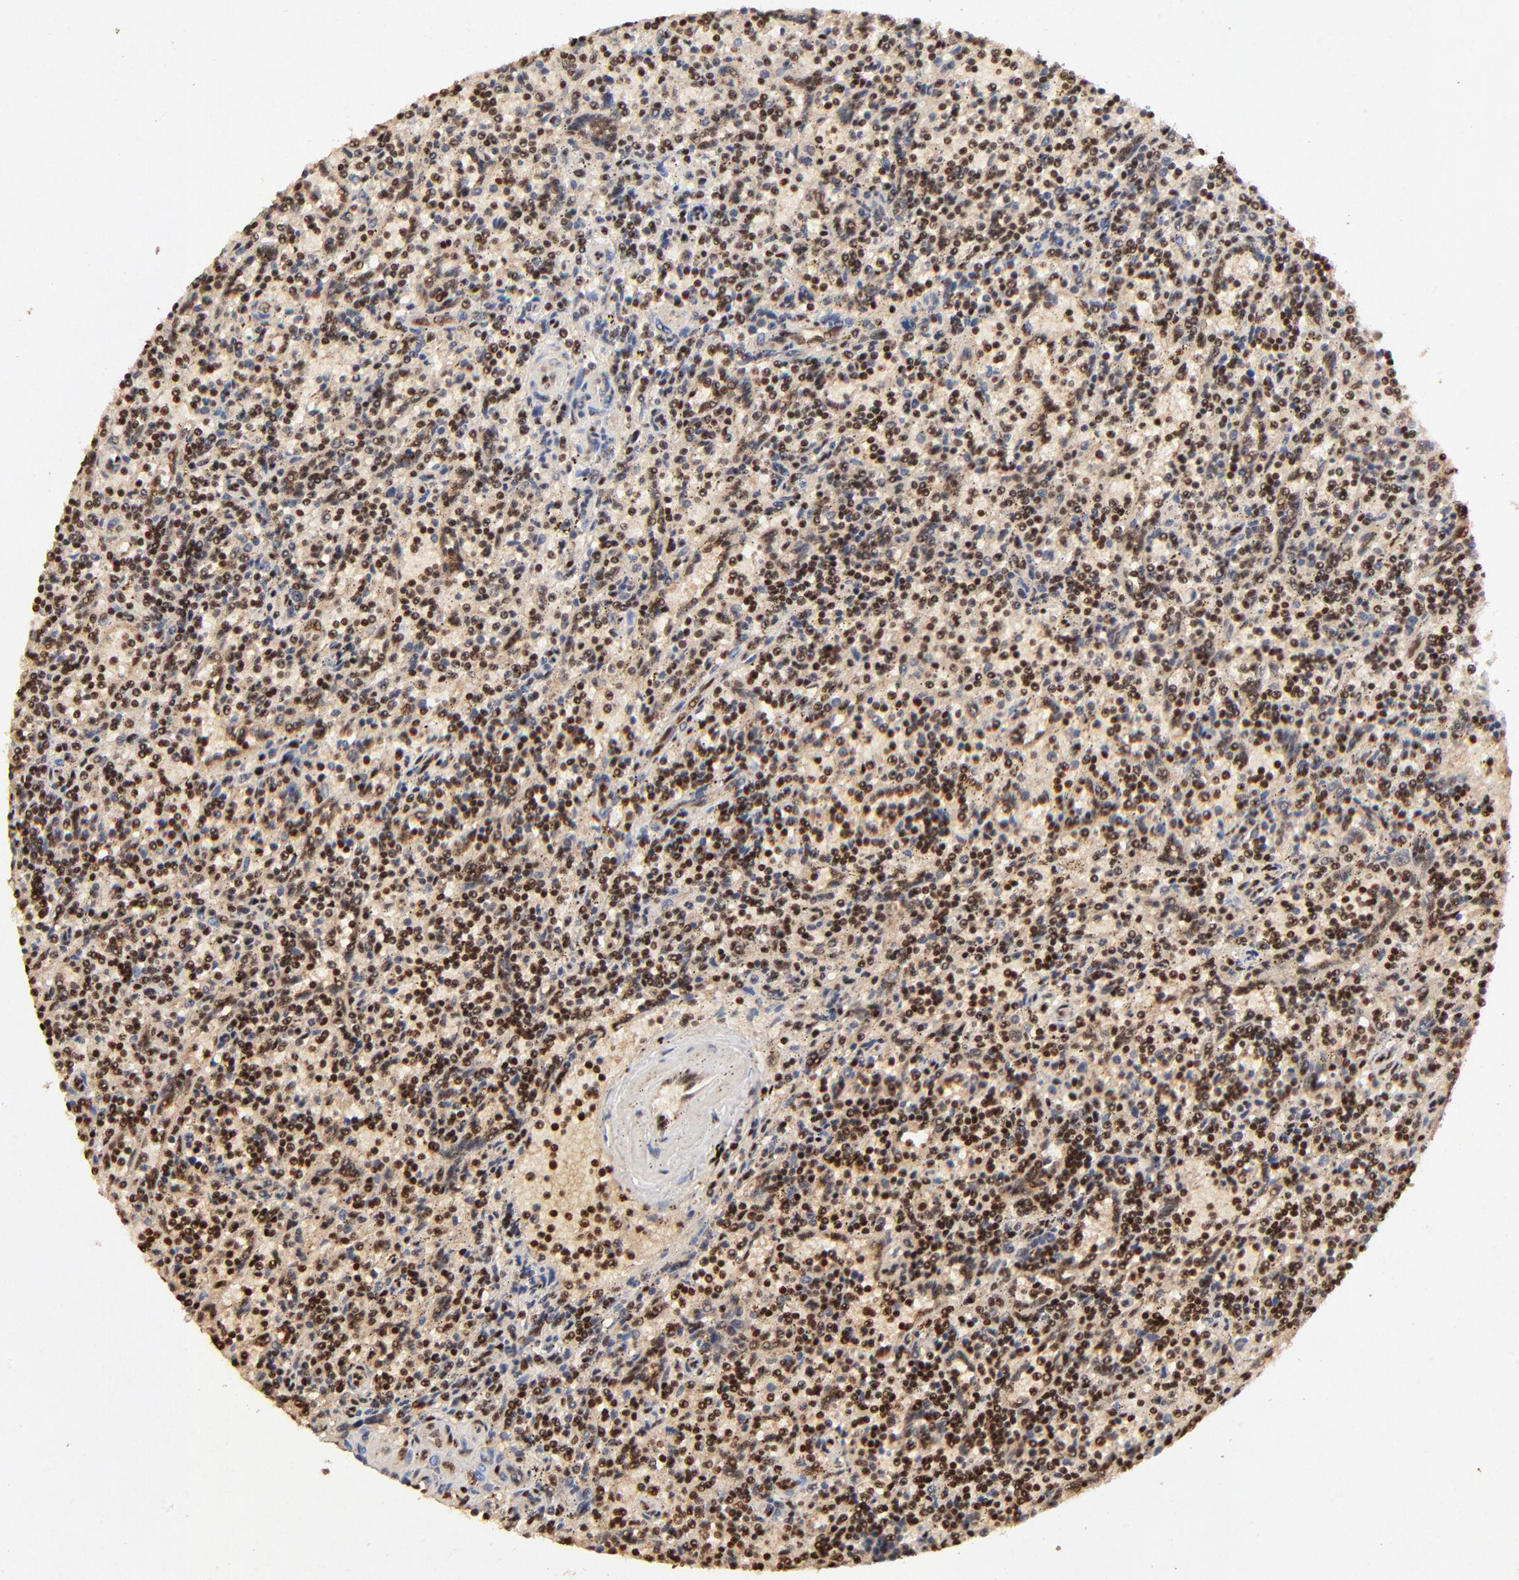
{"staining": {"intensity": "moderate", "quantity": ">75%", "location": "cytoplasmic/membranous,nuclear"}, "tissue": "lymphoma", "cell_type": "Tumor cells", "image_type": "cancer", "snomed": [{"axis": "morphology", "description": "Malignant lymphoma, non-Hodgkin's type, Low grade"}, {"axis": "topography", "description": "Spleen"}], "caption": "Human malignant lymphoma, non-Hodgkin's type (low-grade) stained with a brown dye reveals moderate cytoplasmic/membranous and nuclear positive positivity in approximately >75% of tumor cells.", "gene": "MED12", "patient": {"sex": "male", "age": 73}}